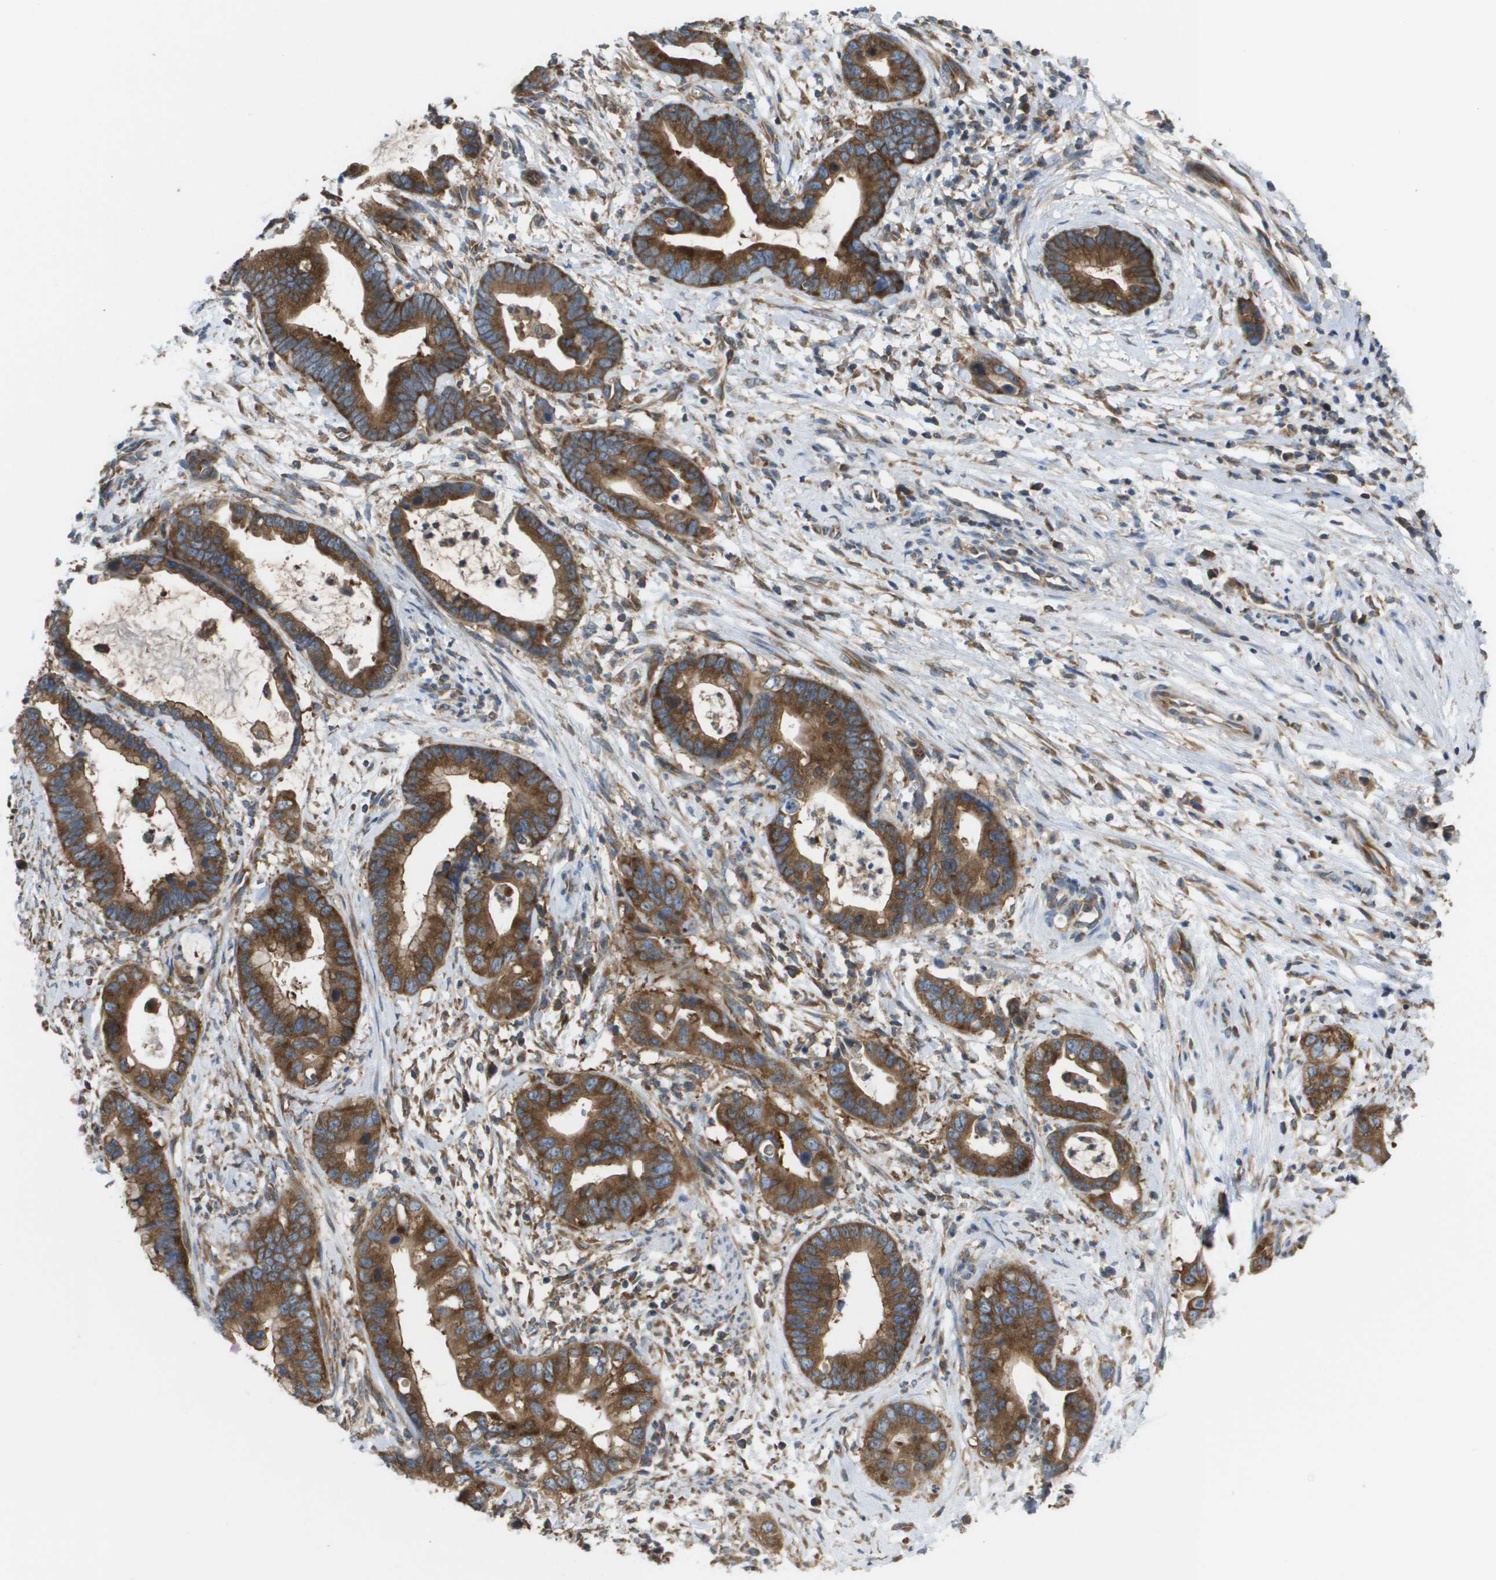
{"staining": {"intensity": "strong", "quantity": ">75%", "location": "cytoplasmic/membranous"}, "tissue": "cervical cancer", "cell_type": "Tumor cells", "image_type": "cancer", "snomed": [{"axis": "morphology", "description": "Adenocarcinoma, NOS"}, {"axis": "topography", "description": "Cervix"}], "caption": "Strong cytoplasmic/membranous expression for a protein is present in approximately >75% of tumor cells of cervical cancer using immunohistochemistry.", "gene": "EIF4G2", "patient": {"sex": "female", "age": 44}}